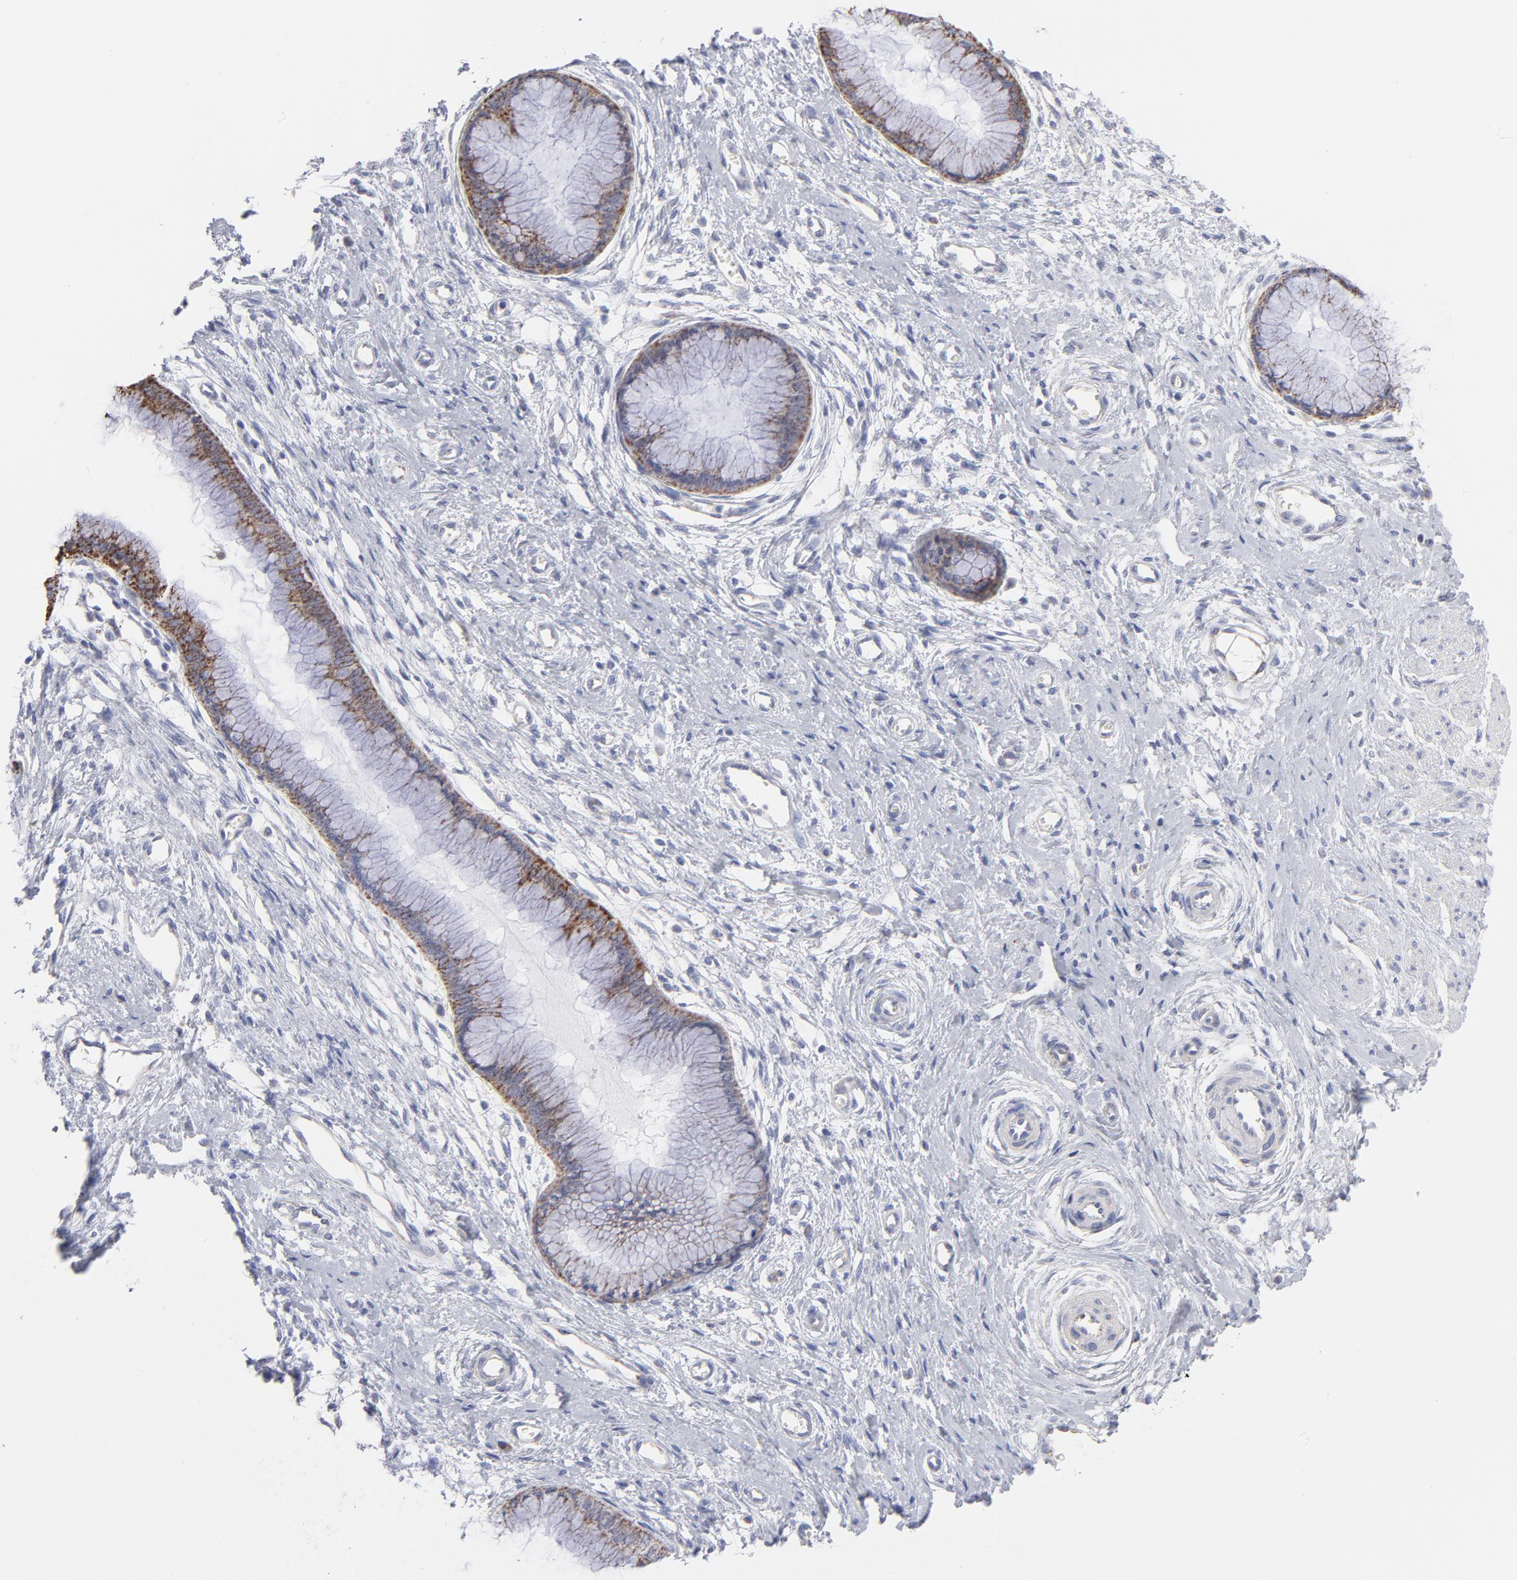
{"staining": {"intensity": "moderate", "quantity": ">75%", "location": "cytoplasmic/membranous"}, "tissue": "cervix", "cell_type": "Glandular cells", "image_type": "normal", "snomed": [{"axis": "morphology", "description": "Normal tissue, NOS"}, {"axis": "topography", "description": "Cervix"}], "caption": "This photomicrograph displays unremarkable cervix stained with immunohistochemistry to label a protein in brown. The cytoplasmic/membranous of glandular cells show moderate positivity for the protein. Nuclei are counter-stained blue.", "gene": "TST", "patient": {"sex": "female", "age": 55}}